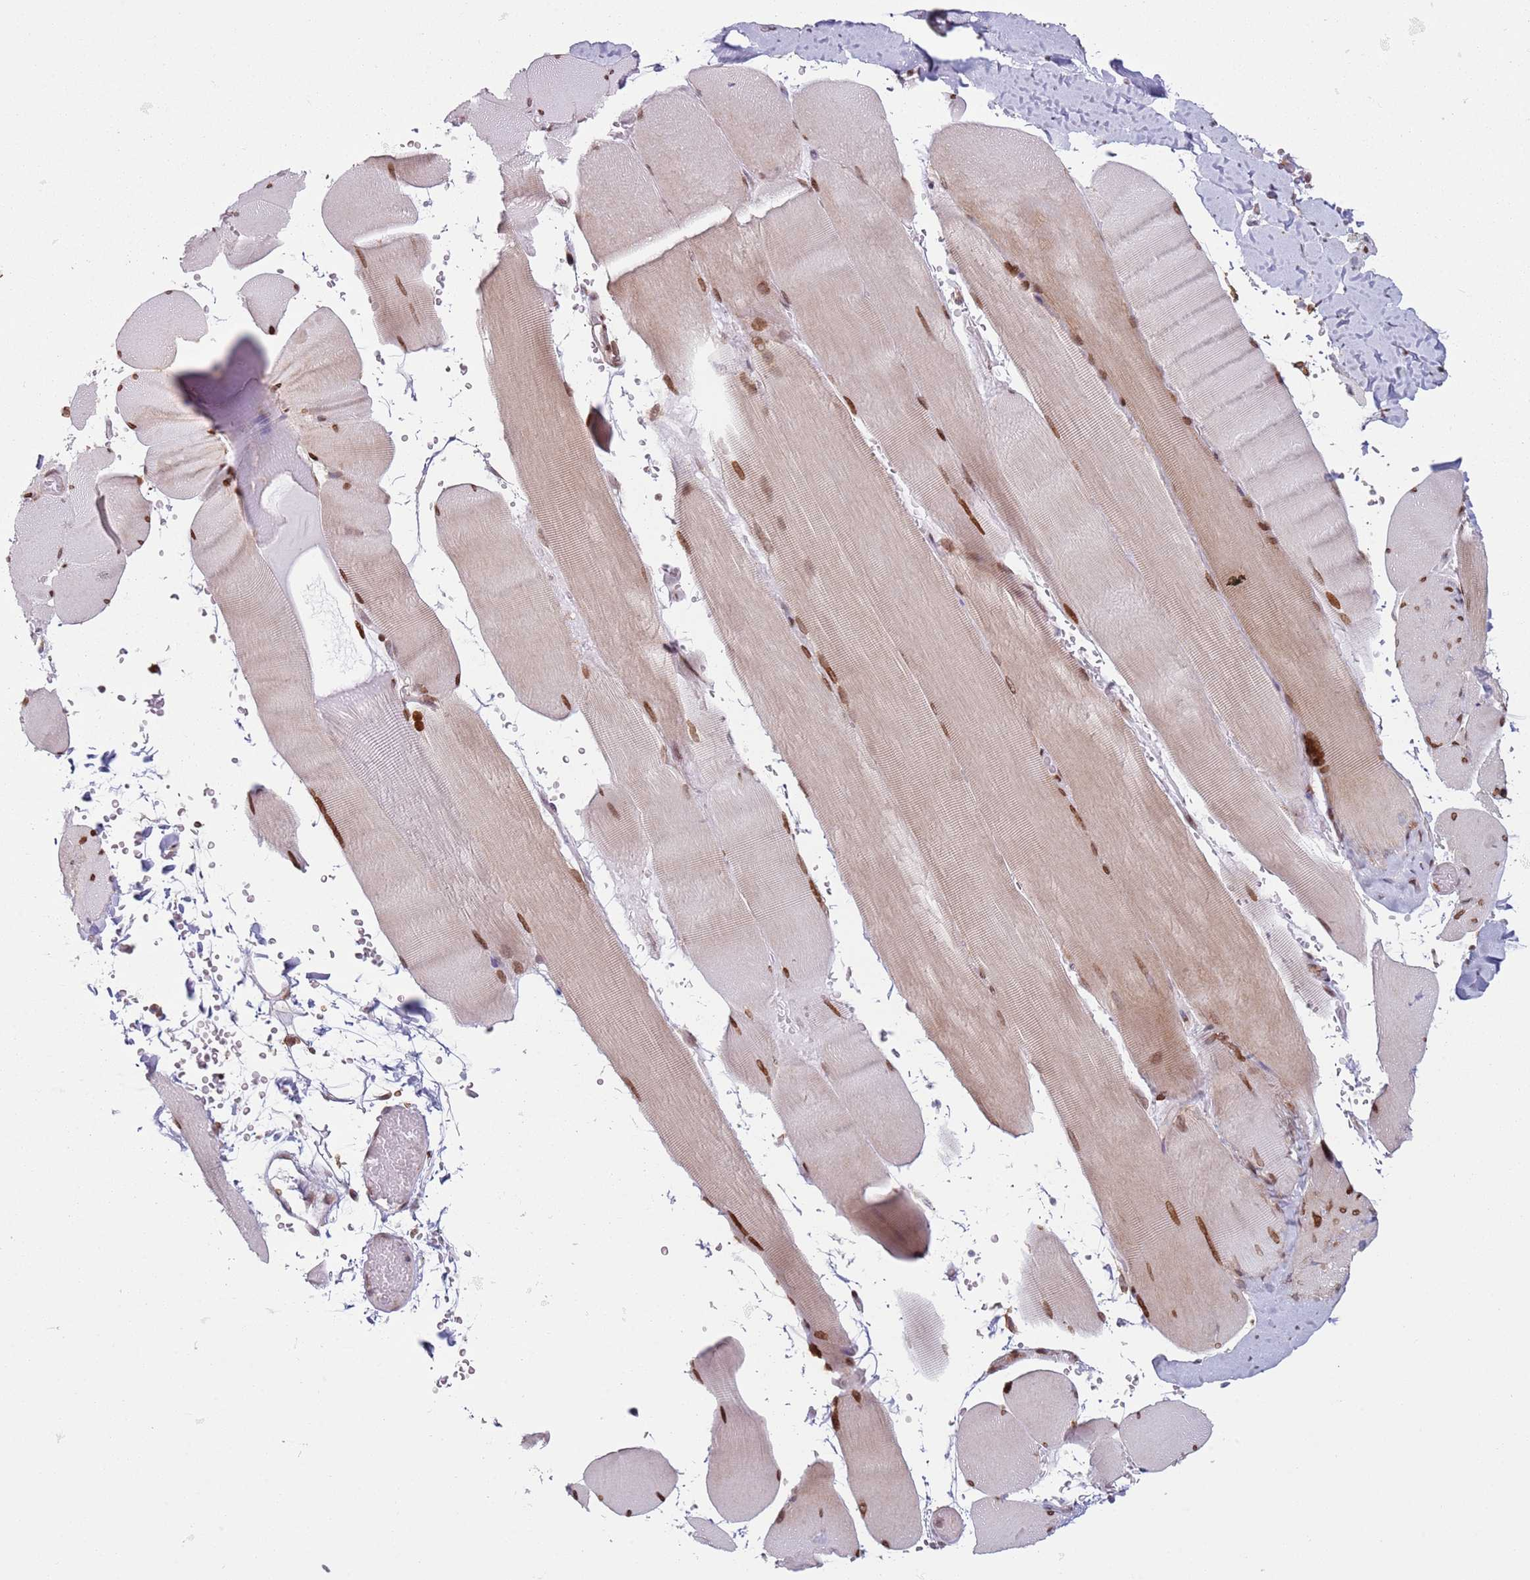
{"staining": {"intensity": "moderate", "quantity": "25%-75%", "location": "cytoplasmic/membranous,nuclear"}, "tissue": "skeletal muscle", "cell_type": "Myocytes", "image_type": "normal", "snomed": [{"axis": "morphology", "description": "Normal tissue, NOS"}, {"axis": "topography", "description": "Skeletal muscle"}, {"axis": "topography", "description": "Head-Neck"}], "caption": "Benign skeletal muscle was stained to show a protein in brown. There is medium levels of moderate cytoplasmic/membranous,nuclear expression in approximately 25%-75% of myocytes. (brown staining indicates protein expression, while blue staining denotes nuclei).", "gene": "HNRNPLL", "patient": {"sex": "male", "age": 66}}